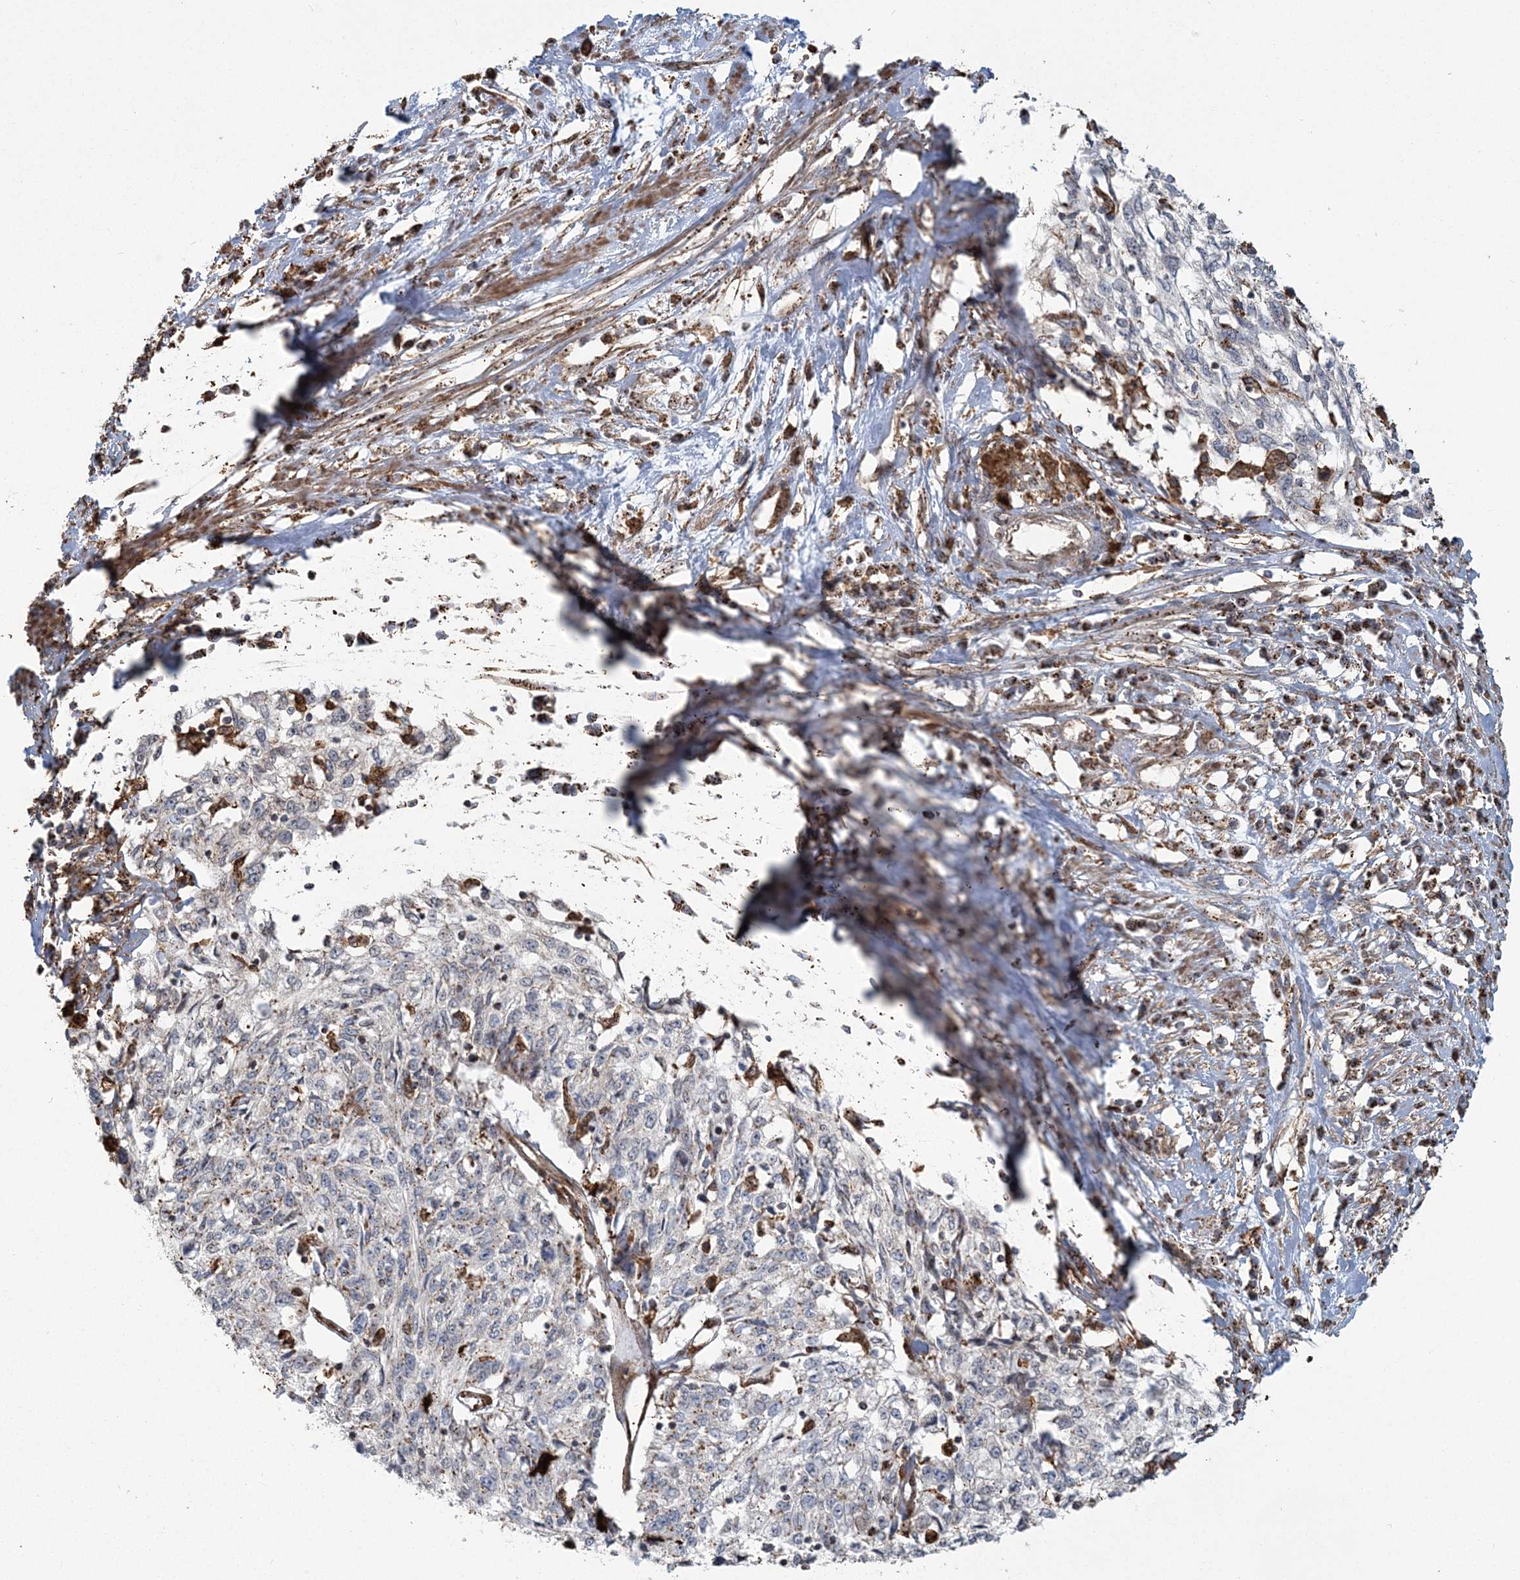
{"staining": {"intensity": "negative", "quantity": "none", "location": "none"}, "tissue": "cervical cancer", "cell_type": "Tumor cells", "image_type": "cancer", "snomed": [{"axis": "morphology", "description": "Squamous cell carcinoma, NOS"}, {"axis": "topography", "description": "Cervix"}], "caption": "The IHC histopathology image has no significant staining in tumor cells of cervical cancer (squamous cell carcinoma) tissue. Nuclei are stained in blue.", "gene": "TRAF3IP2", "patient": {"sex": "female", "age": 57}}